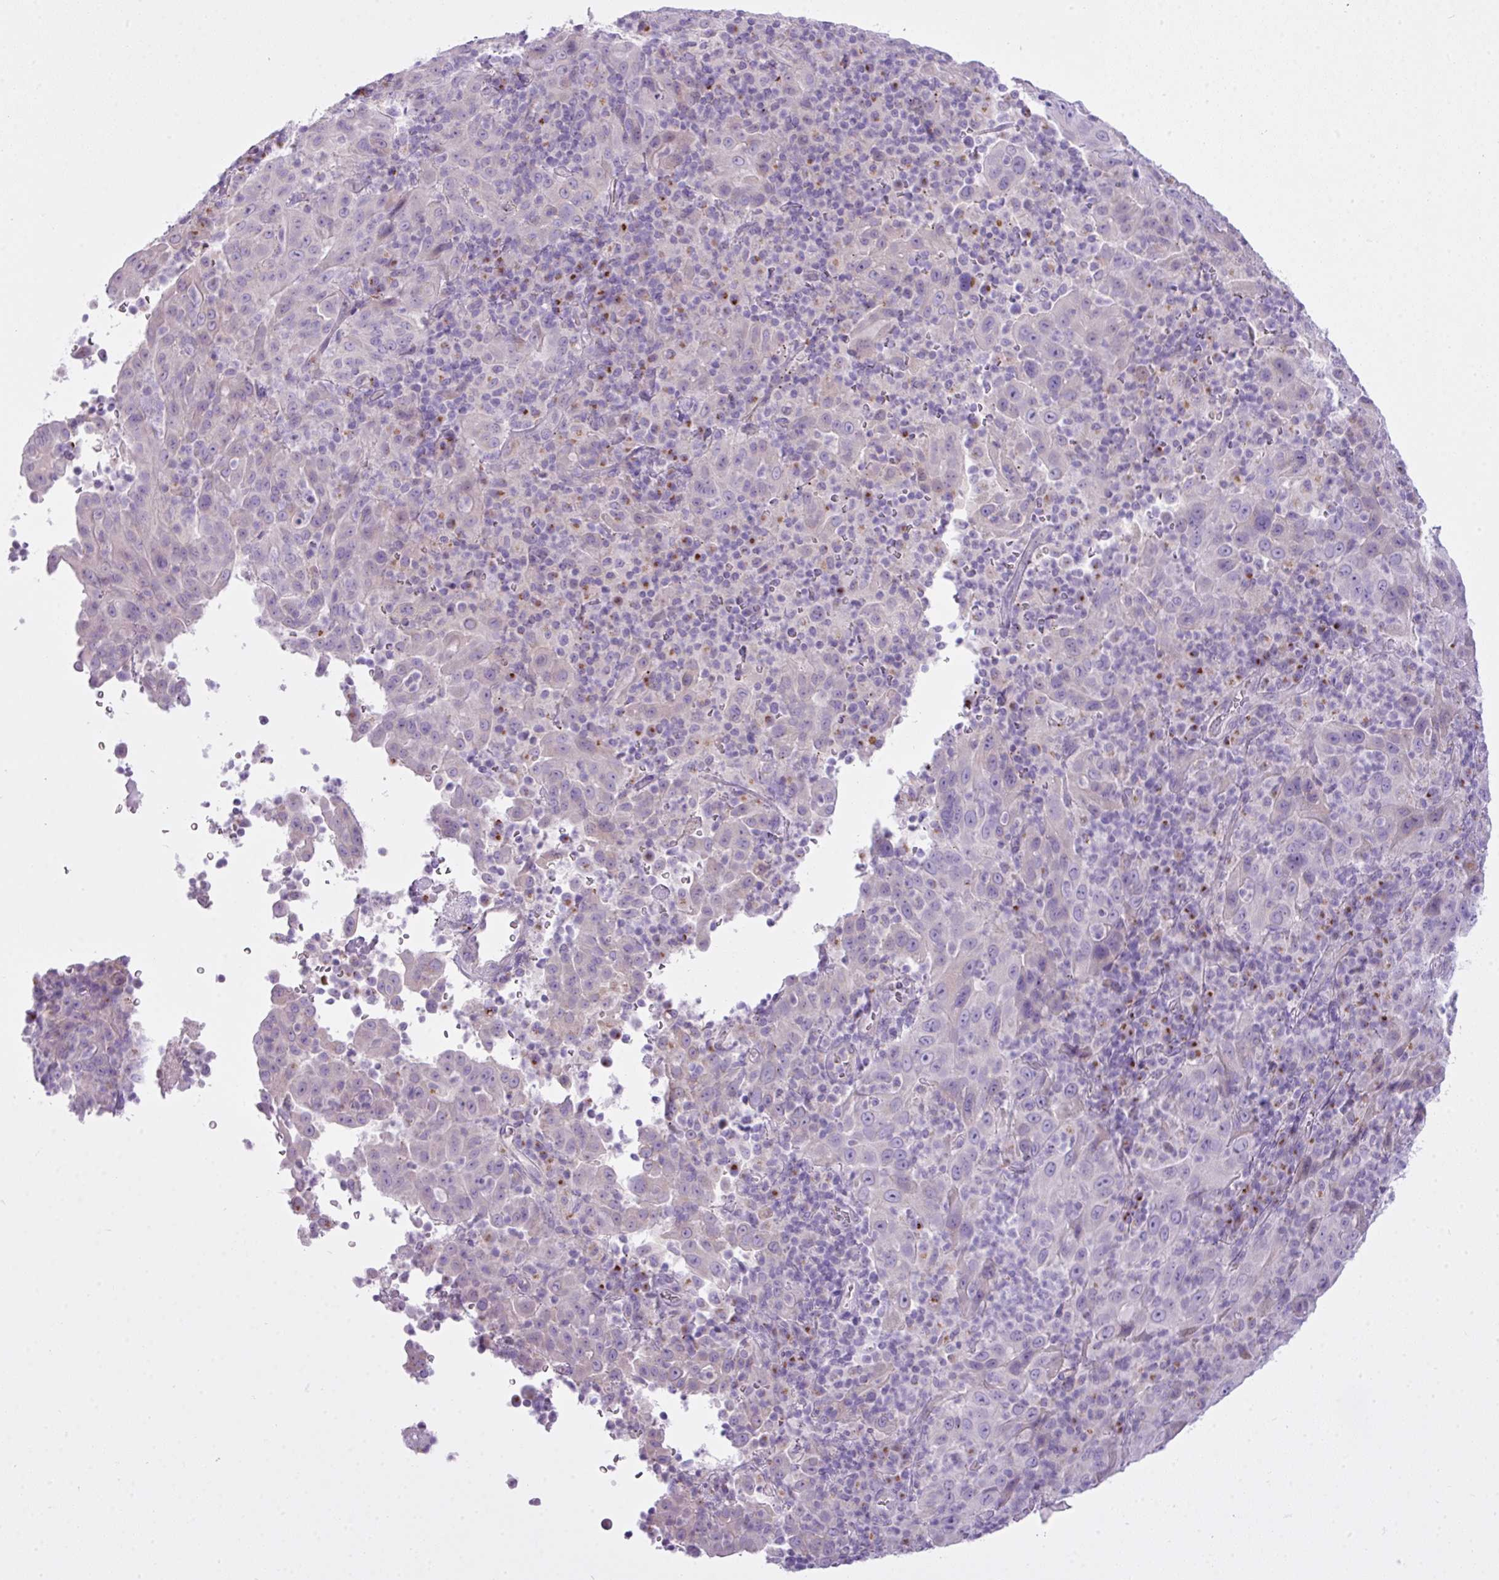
{"staining": {"intensity": "negative", "quantity": "none", "location": "none"}, "tissue": "pancreatic cancer", "cell_type": "Tumor cells", "image_type": "cancer", "snomed": [{"axis": "morphology", "description": "Adenocarcinoma, NOS"}, {"axis": "topography", "description": "Pancreas"}], "caption": "Image shows no protein positivity in tumor cells of pancreatic cancer tissue.", "gene": "FAM43A", "patient": {"sex": "male", "age": 63}}